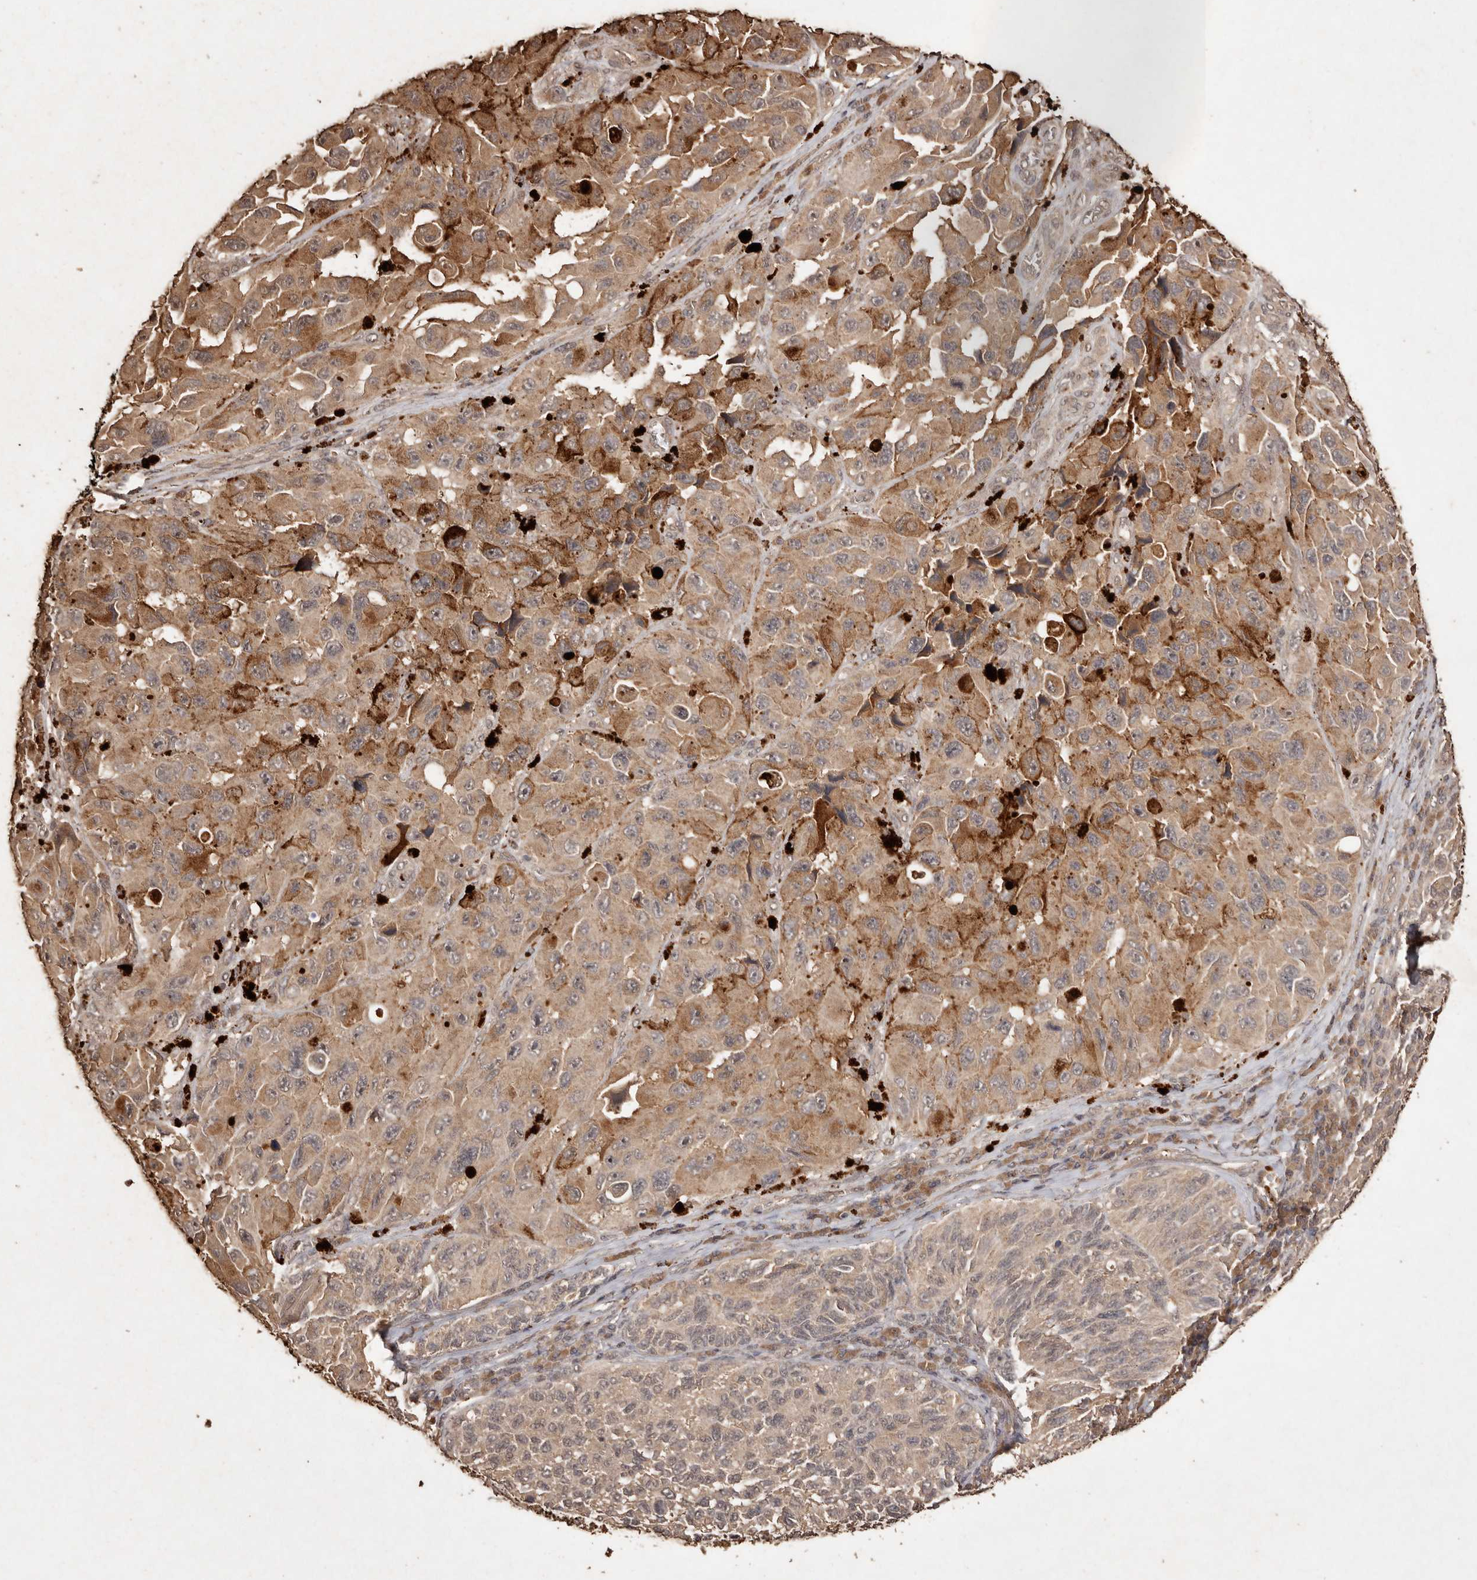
{"staining": {"intensity": "weak", "quantity": ">75%", "location": "cytoplasmic/membranous"}, "tissue": "melanoma", "cell_type": "Tumor cells", "image_type": "cancer", "snomed": [{"axis": "morphology", "description": "Malignant melanoma, NOS"}, {"axis": "topography", "description": "Skin"}], "caption": "About >75% of tumor cells in melanoma exhibit weak cytoplasmic/membranous protein expression as visualized by brown immunohistochemical staining.", "gene": "PKDCC", "patient": {"sex": "female", "age": 73}}